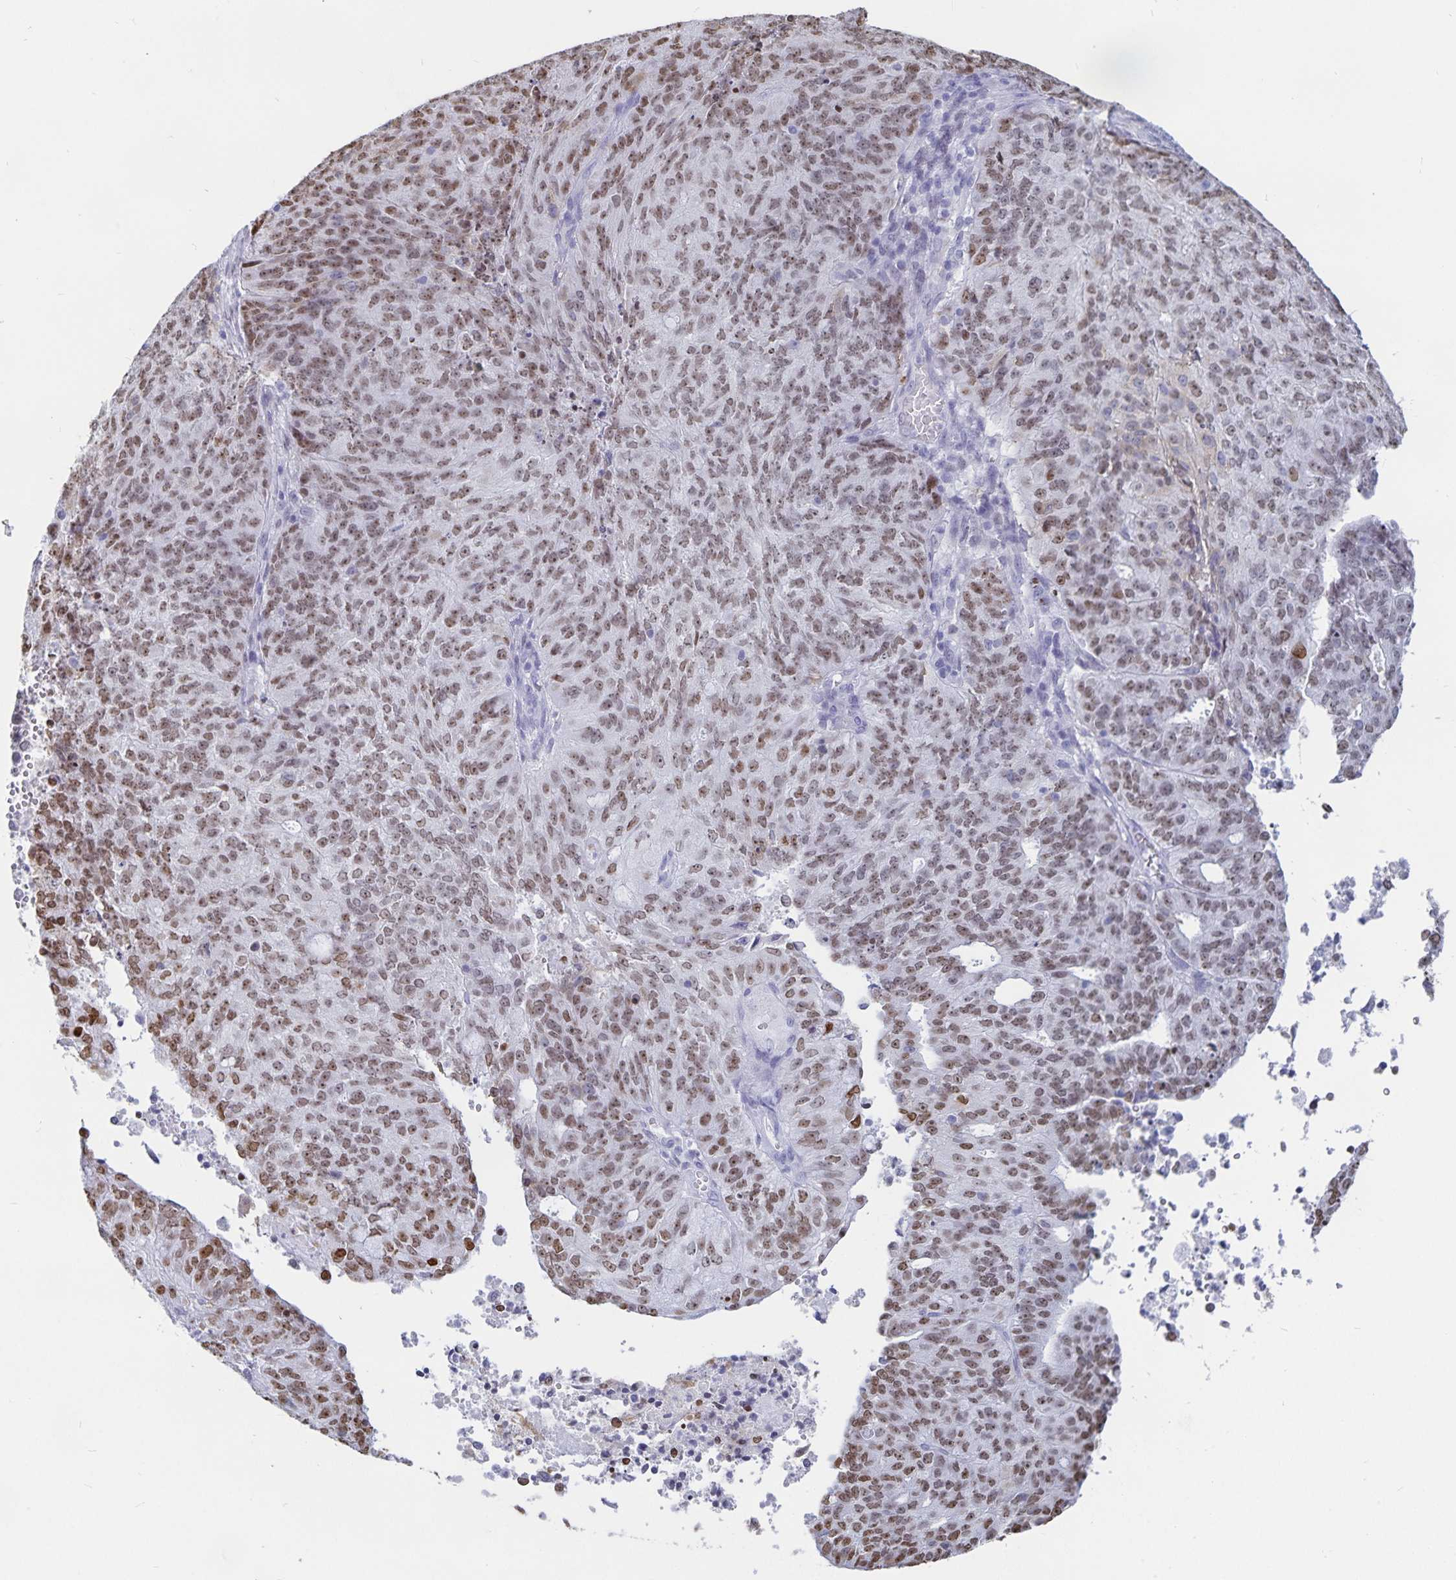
{"staining": {"intensity": "moderate", "quantity": ">75%", "location": "nuclear"}, "tissue": "endometrial cancer", "cell_type": "Tumor cells", "image_type": "cancer", "snomed": [{"axis": "morphology", "description": "Adenocarcinoma, NOS"}, {"axis": "topography", "description": "Endometrium"}], "caption": "Protein staining of endometrial adenocarcinoma tissue displays moderate nuclear staining in approximately >75% of tumor cells.", "gene": "HMGB3", "patient": {"sex": "female", "age": 82}}